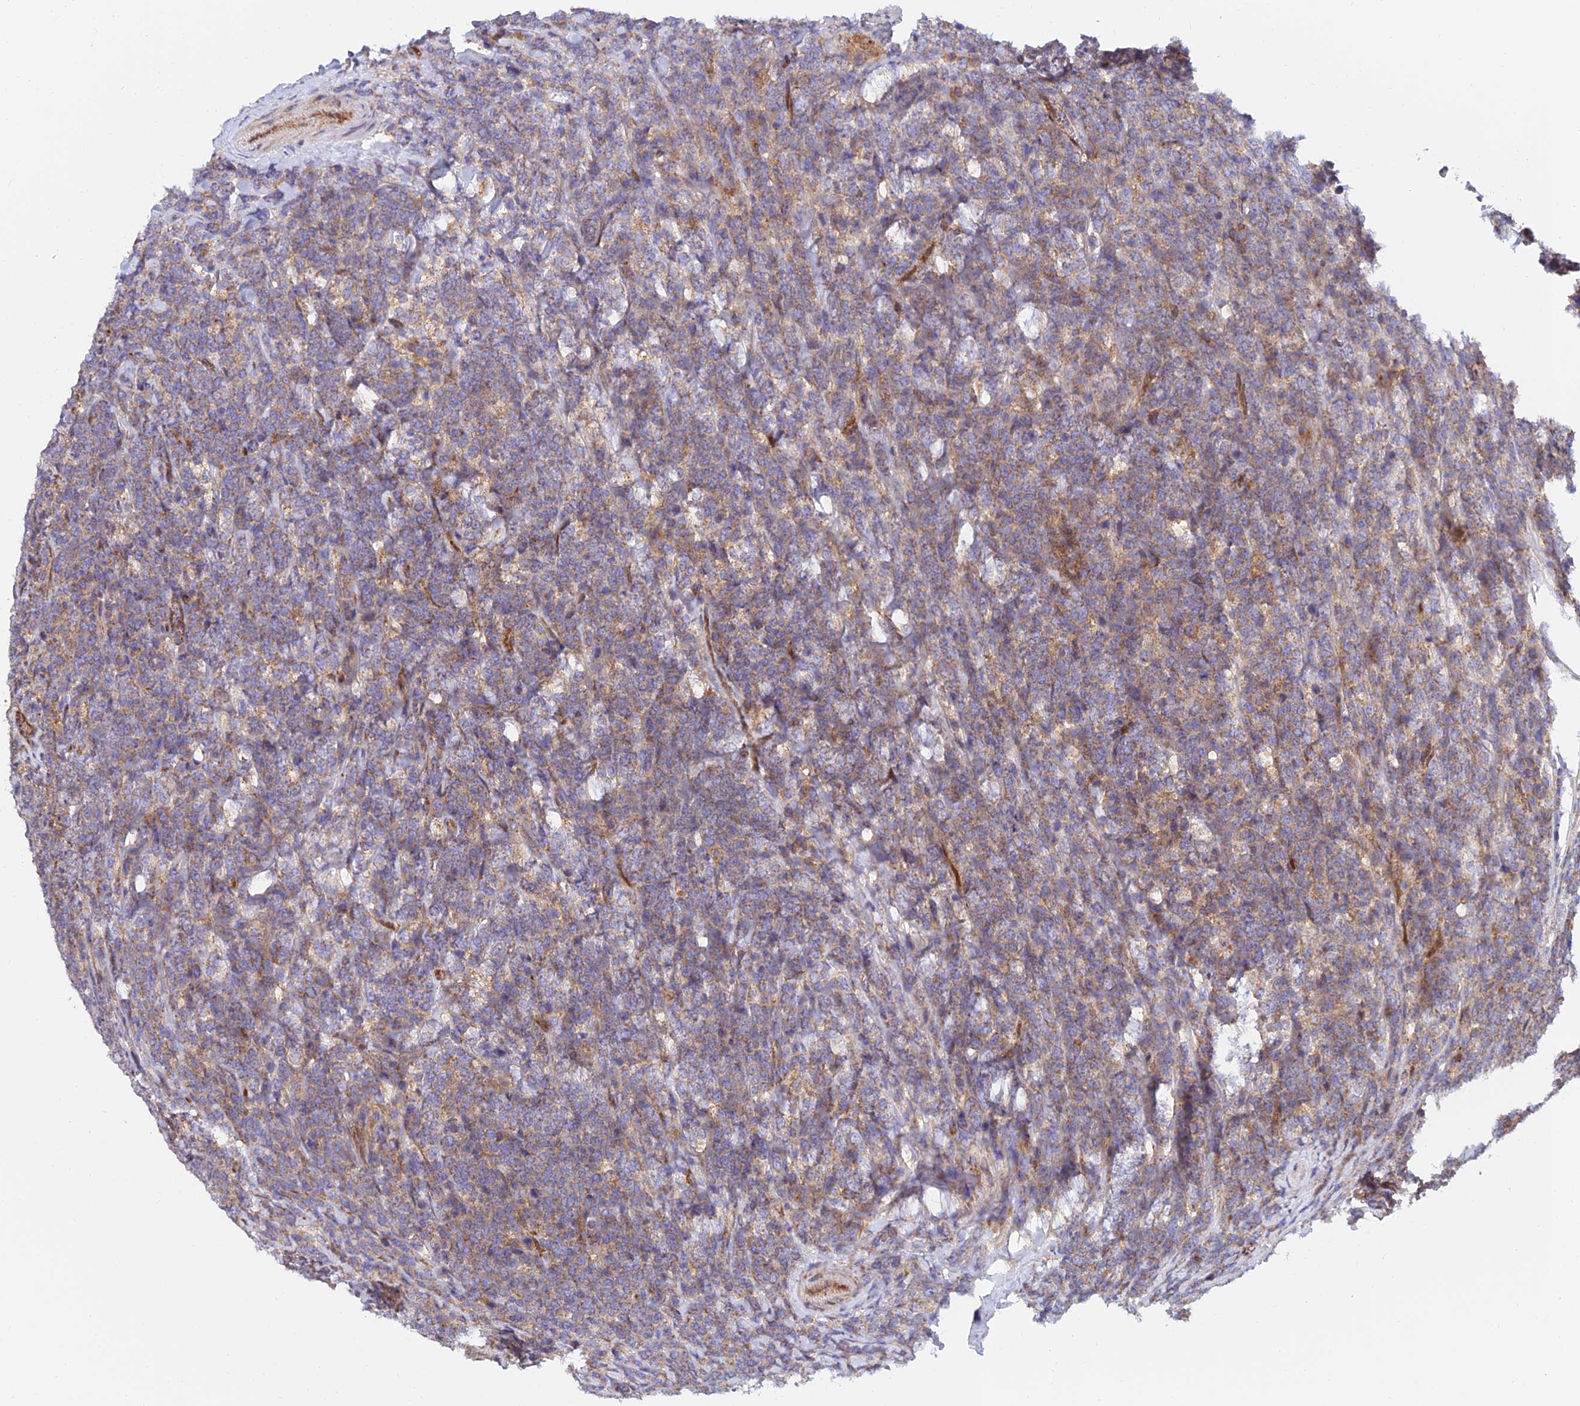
{"staining": {"intensity": "moderate", "quantity": ">75%", "location": "cytoplasmic/membranous"}, "tissue": "lymphoma", "cell_type": "Tumor cells", "image_type": "cancer", "snomed": [{"axis": "morphology", "description": "Malignant lymphoma, non-Hodgkin's type, High grade"}, {"axis": "topography", "description": "Small intestine"}], "caption": "A photomicrograph of human lymphoma stained for a protein reveals moderate cytoplasmic/membranous brown staining in tumor cells. (Brightfield microscopy of DAB IHC at high magnification).", "gene": "PODNL1", "patient": {"sex": "male", "age": 8}}